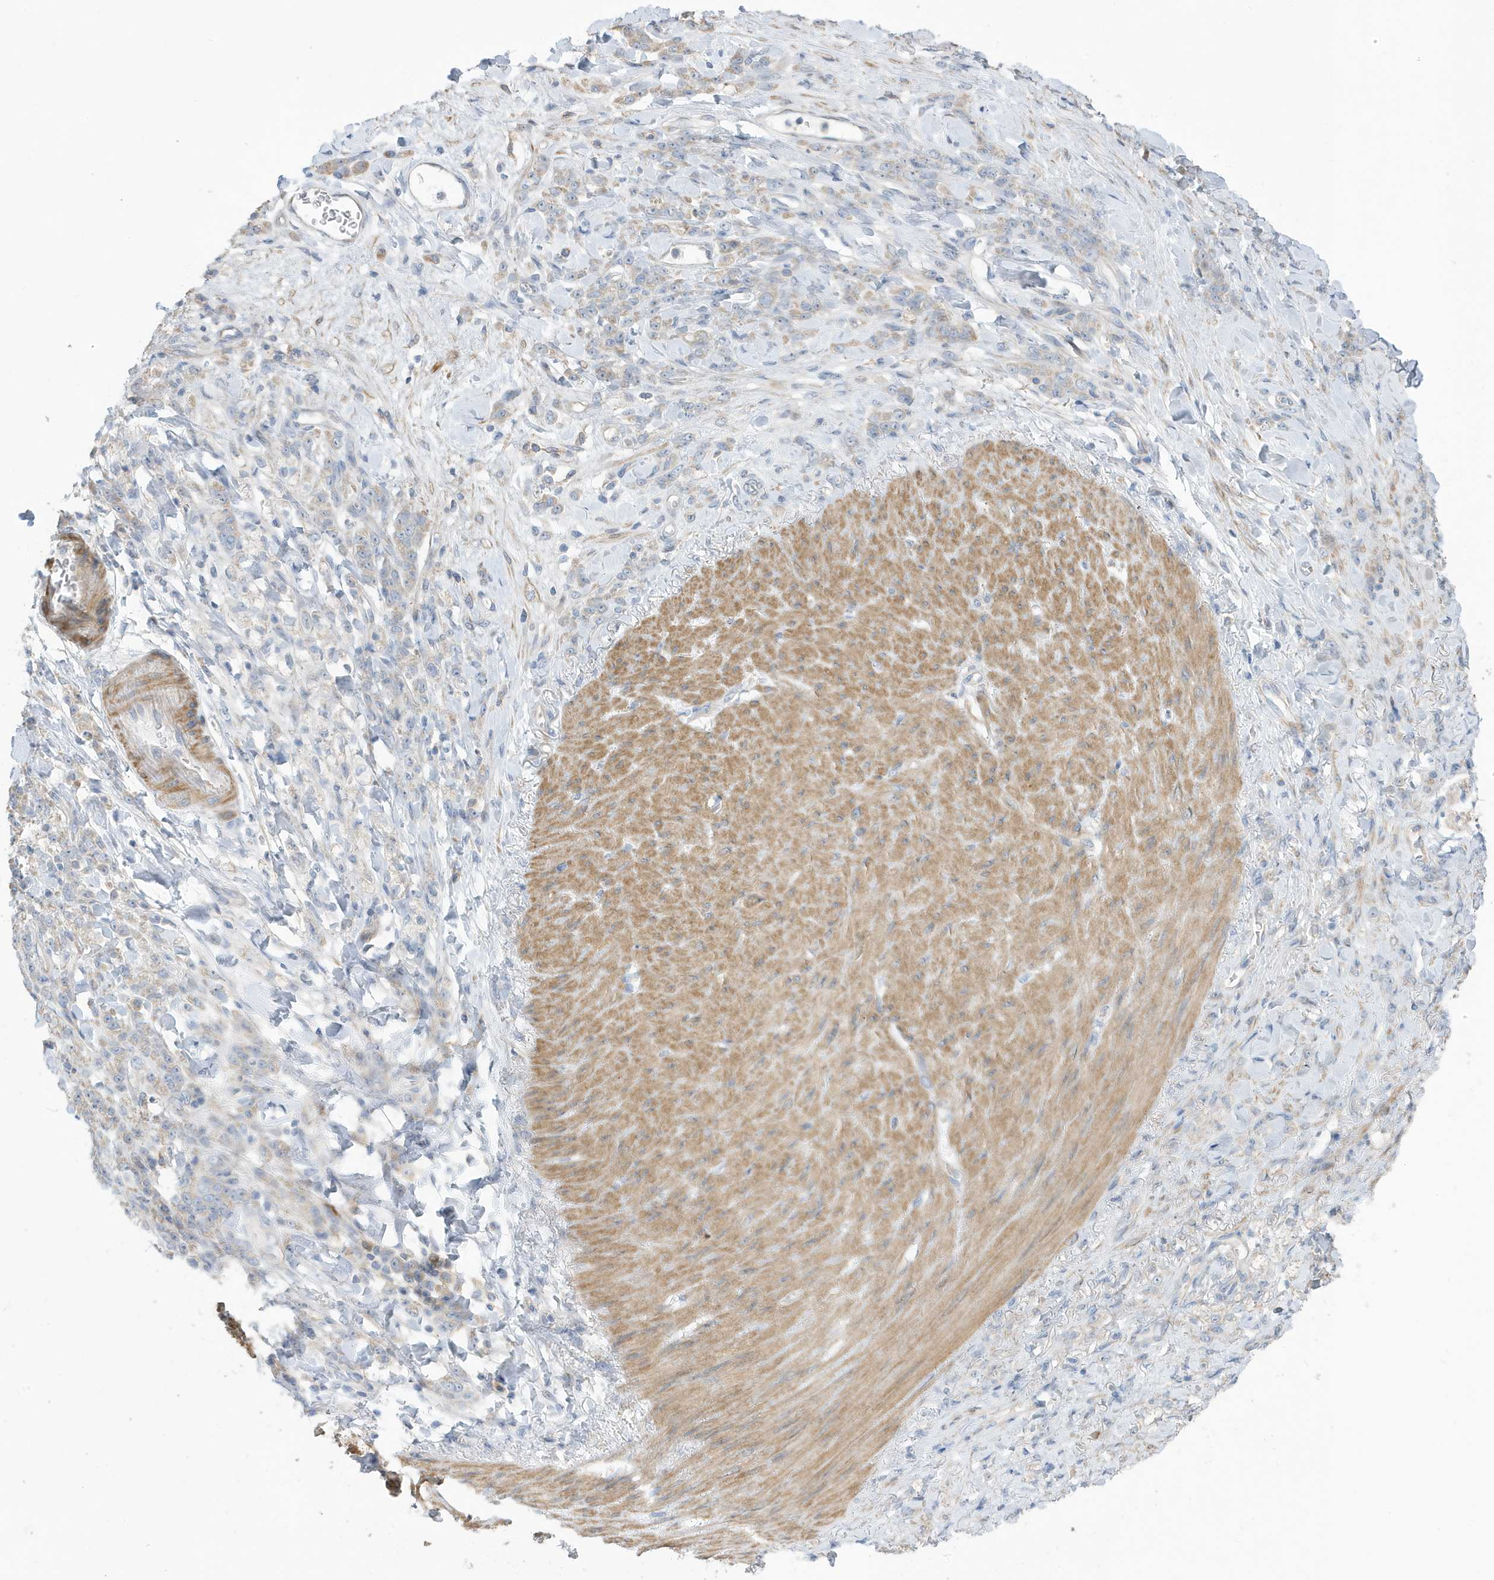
{"staining": {"intensity": "weak", "quantity": "25%-75%", "location": "cytoplasmic/membranous"}, "tissue": "stomach cancer", "cell_type": "Tumor cells", "image_type": "cancer", "snomed": [{"axis": "morphology", "description": "Normal tissue, NOS"}, {"axis": "morphology", "description": "Adenocarcinoma, NOS"}, {"axis": "topography", "description": "Stomach"}], "caption": "Adenocarcinoma (stomach) stained with a protein marker displays weak staining in tumor cells.", "gene": "ATP13A5", "patient": {"sex": "male", "age": 82}}